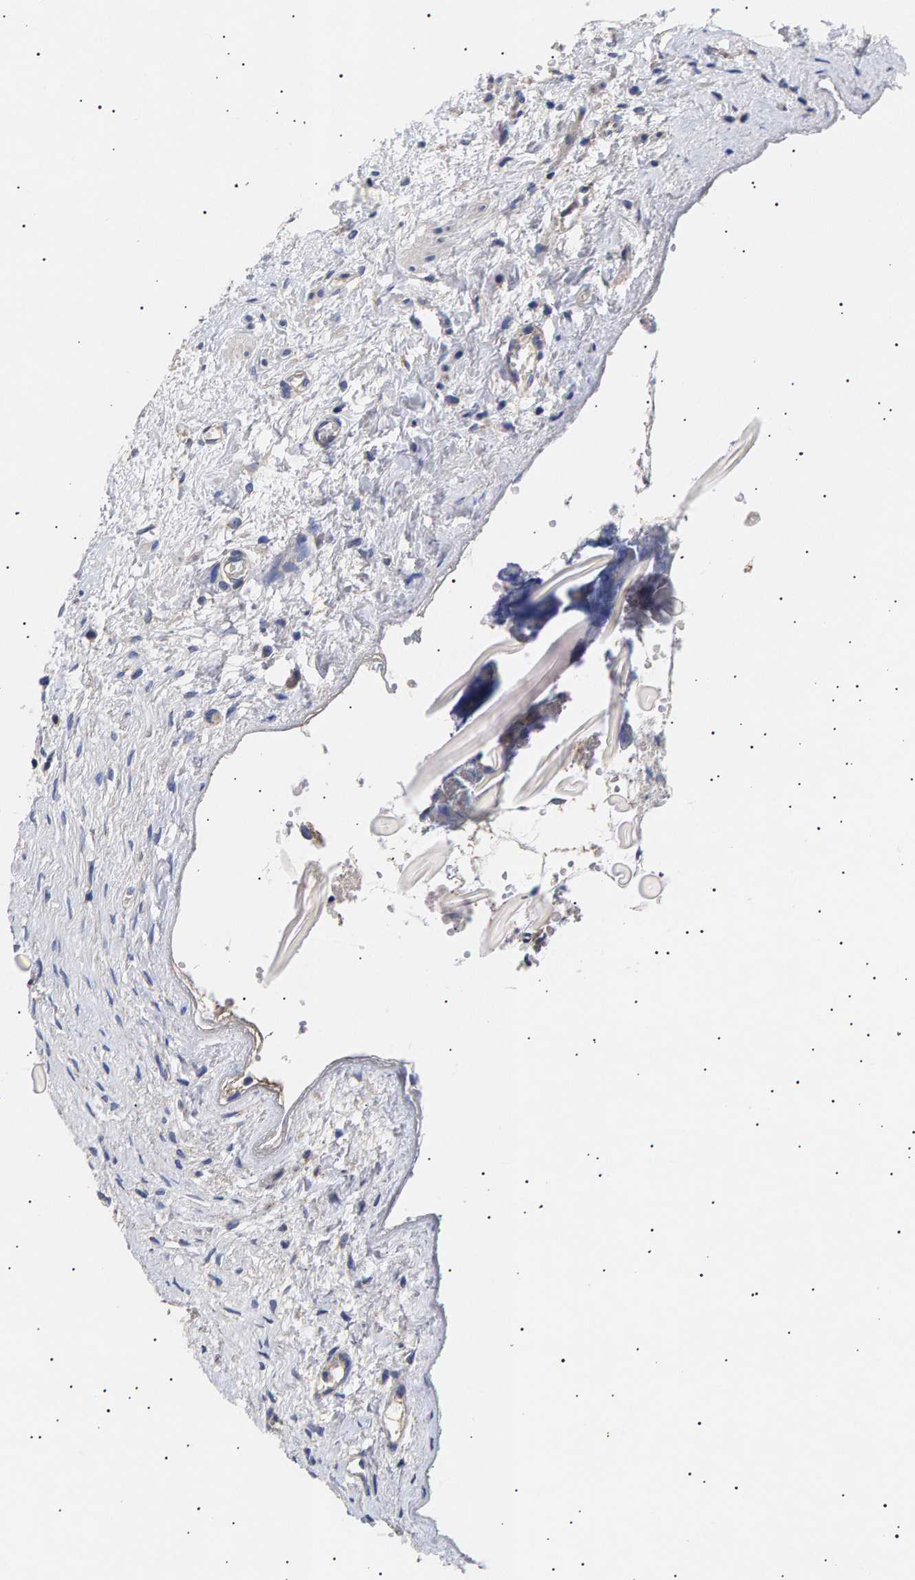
{"staining": {"intensity": "negative", "quantity": "none", "location": "none"}, "tissue": "ovary", "cell_type": "Ovarian stroma cells", "image_type": "normal", "snomed": [{"axis": "morphology", "description": "Normal tissue, NOS"}, {"axis": "topography", "description": "Ovary"}], "caption": "Immunohistochemistry photomicrograph of unremarkable ovary: ovary stained with DAB displays no significant protein staining in ovarian stroma cells.", "gene": "ANKRD40", "patient": {"sex": "female", "age": 33}}